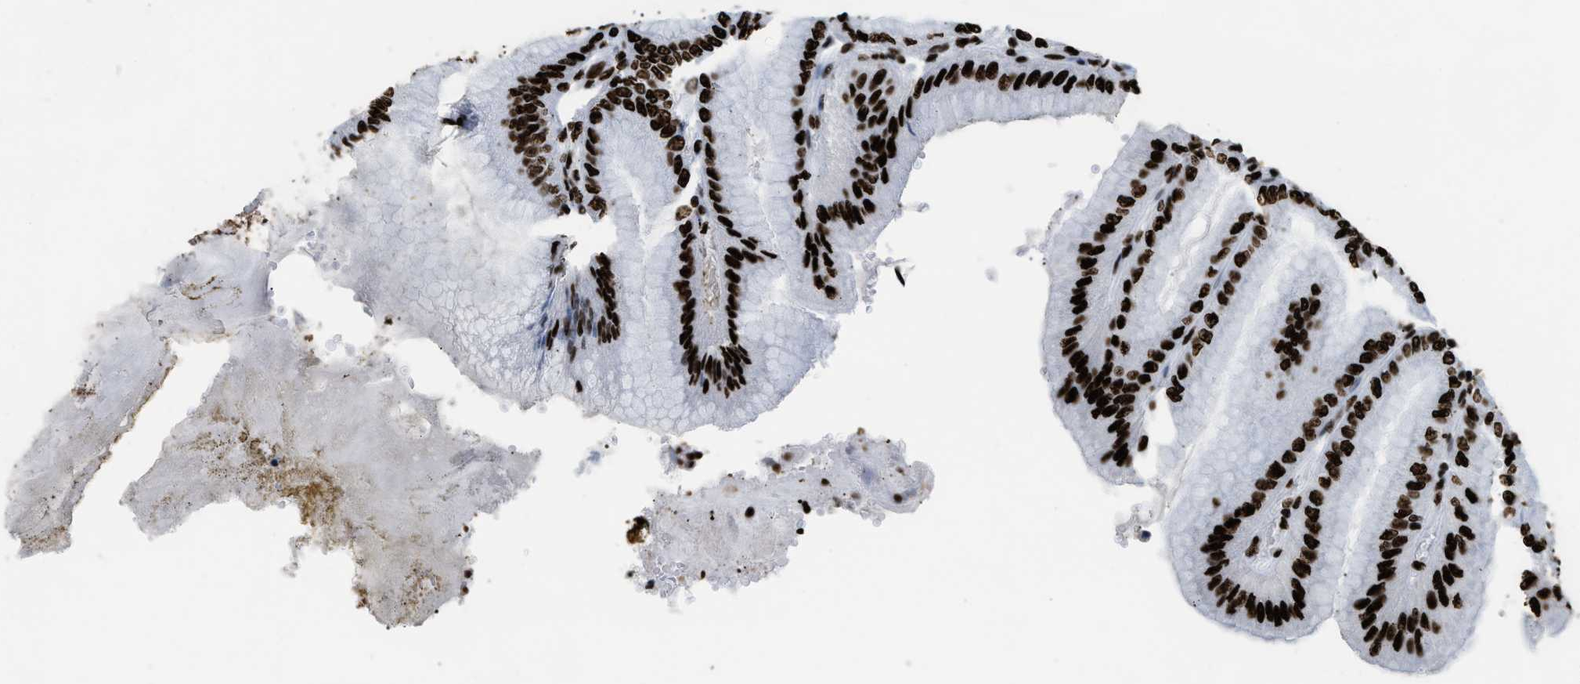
{"staining": {"intensity": "strong", "quantity": ">75%", "location": "nuclear"}, "tissue": "stomach", "cell_type": "Glandular cells", "image_type": "normal", "snomed": [{"axis": "morphology", "description": "Normal tissue, NOS"}, {"axis": "topography", "description": "Stomach, lower"}], "caption": "Approximately >75% of glandular cells in normal human stomach reveal strong nuclear protein expression as visualized by brown immunohistochemical staining.", "gene": "HNRNPM", "patient": {"sex": "male", "age": 71}}